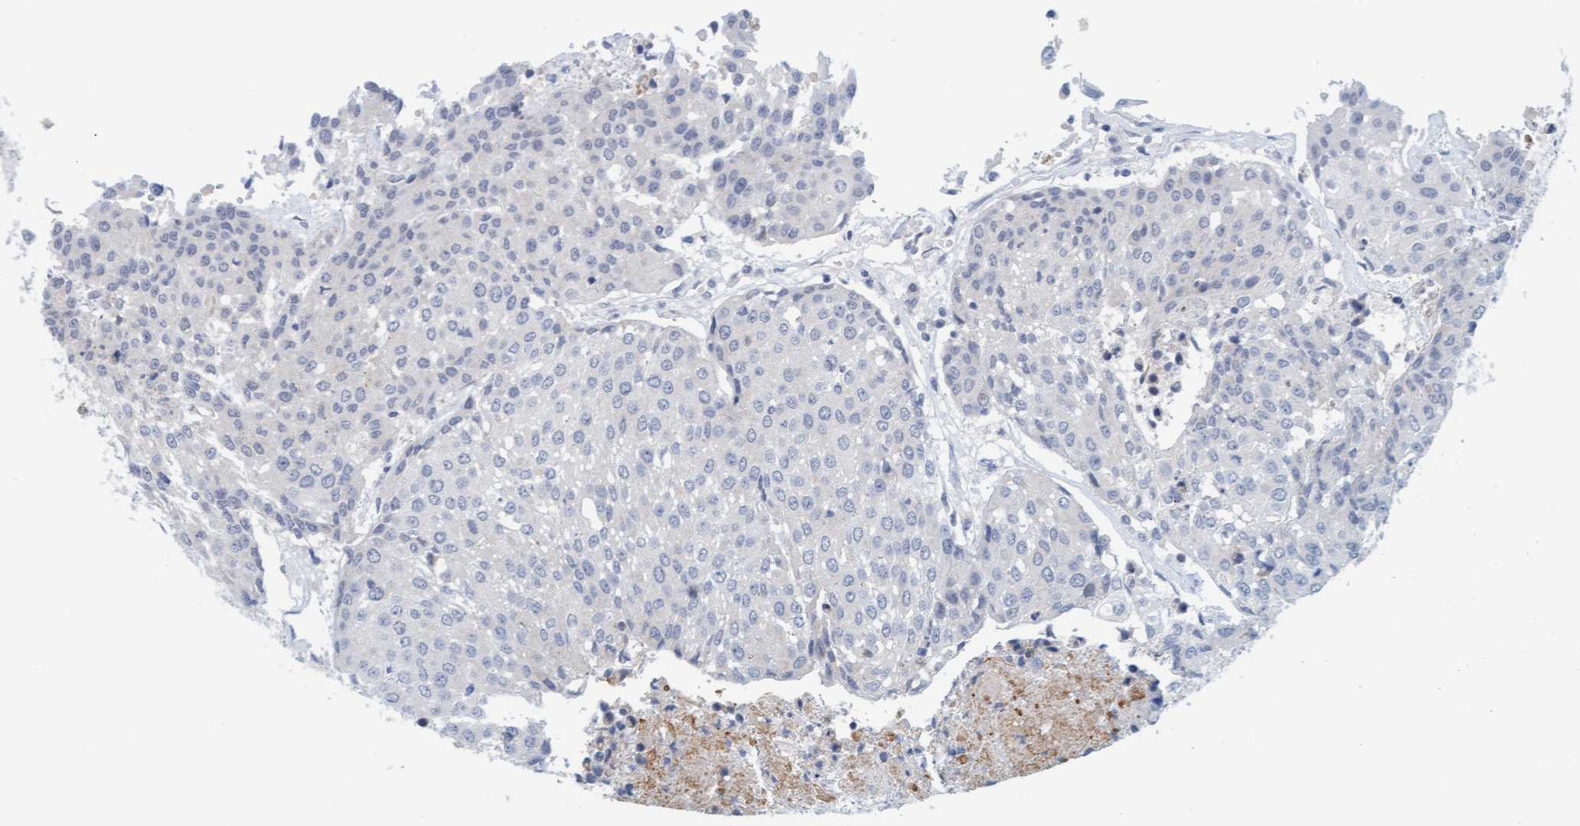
{"staining": {"intensity": "negative", "quantity": "none", "location": "none"}, "tissue": "urothelial cancer", "cell_type": "Tumor cells", "image_type": "cancer", "snomed": [{"axis": "morphology", "description": "Urothelial carcinoma, High grade"}, {"axis": "topography", "description": "Urinary bladder"}], "caption": "Tumor cells are negative for protein expression in human urothelial cancer.", "gene": "CPA3", "patient": {"sex": "female", "age": 85}}